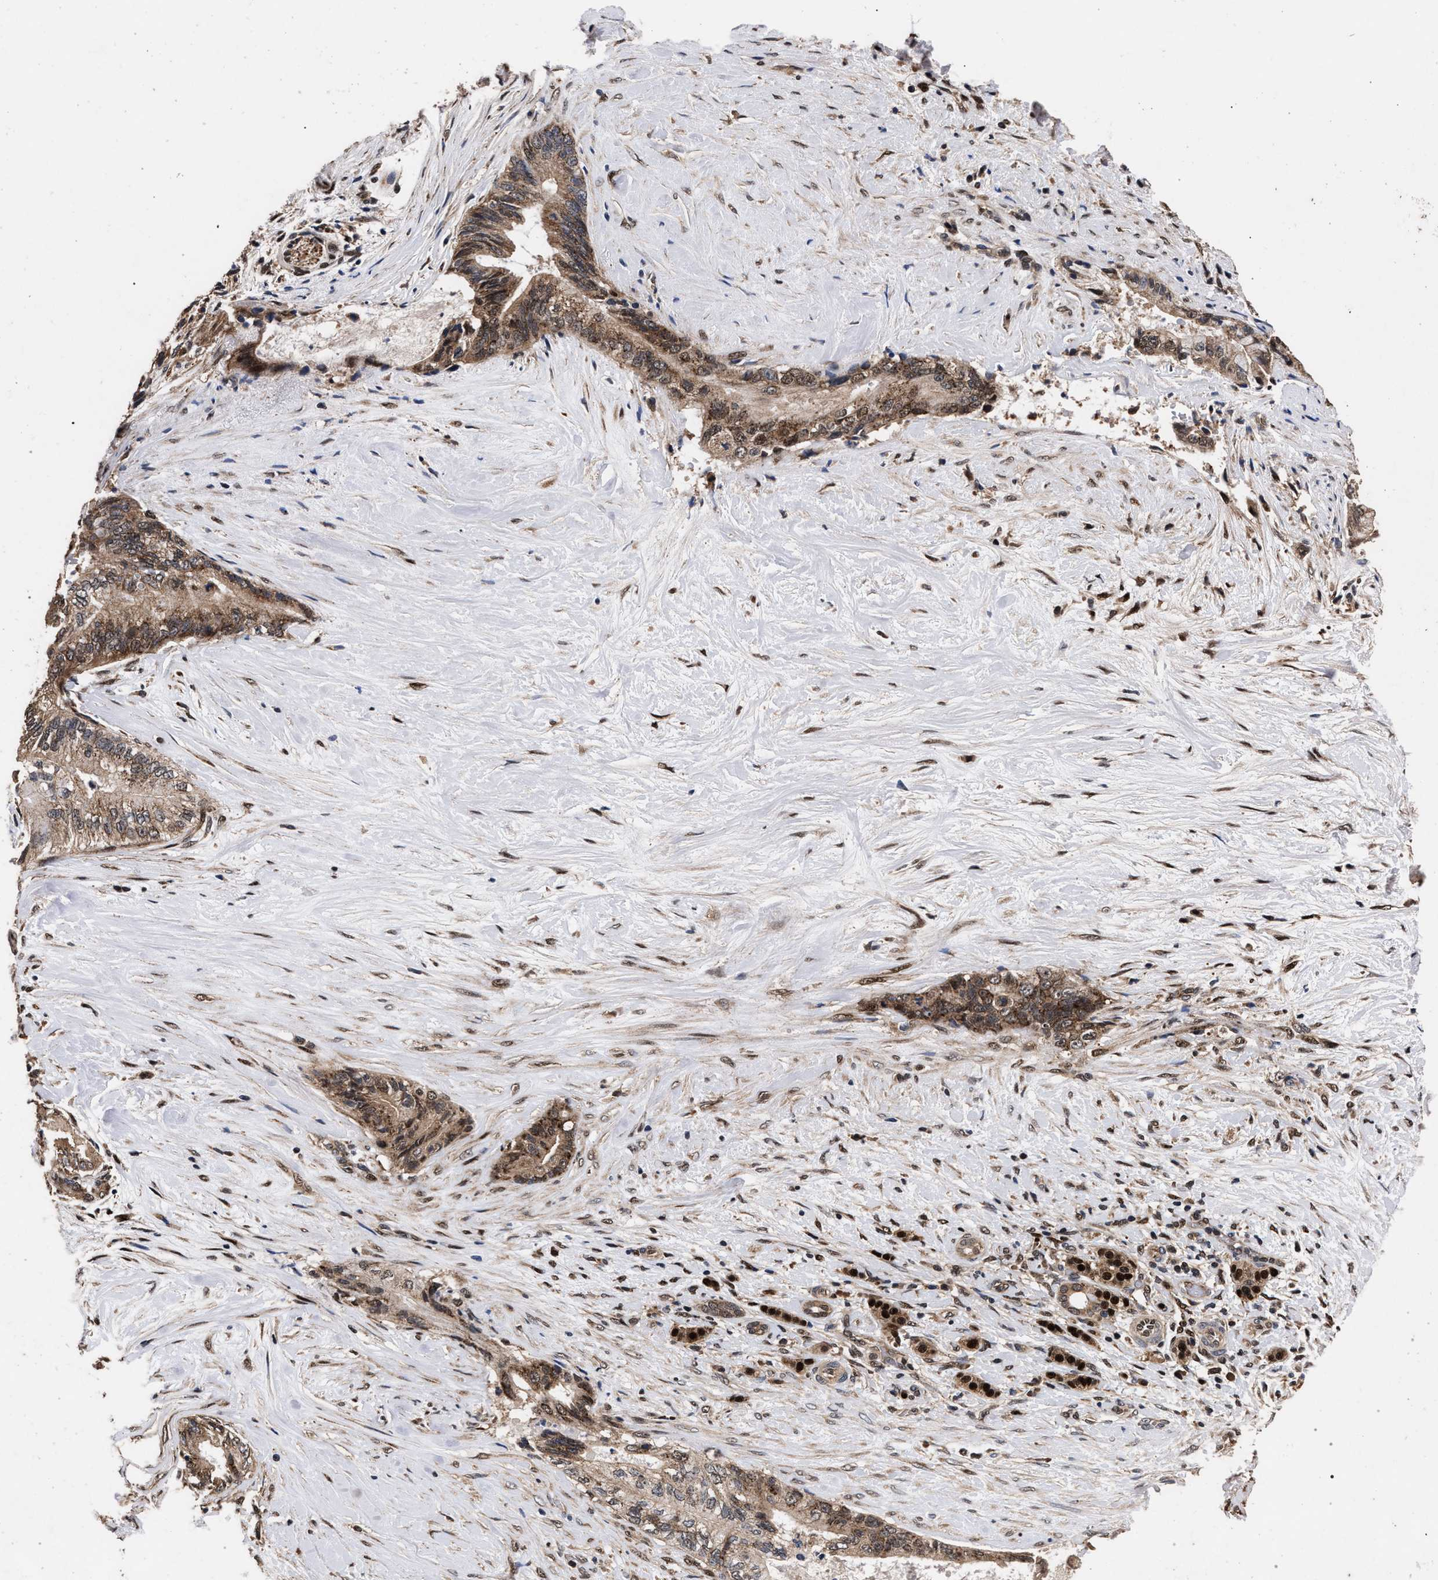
{"staining": {"intensity": "moderate", "quantity": ">75%", "location": "cytoplasmic/membranous,nuclear"}, "tissue": "pancreatic cancer", "cell_type": "Tumor cells", "image_type": "cancer", "snomed": [{"axis": "morphology", "description": "Adenocarcinoma, NOS"}, {"axis": "topography", "description": "Pancreas"}], "caption": "Pancreatic cancer stained with a brown dye exhibits moderate cytoplasmic/membranous and nuclear positive positivity in approximately >75% of tumor cells.", "gene": "ACOX1", "patient": {"sex": "male", "age": 59}}